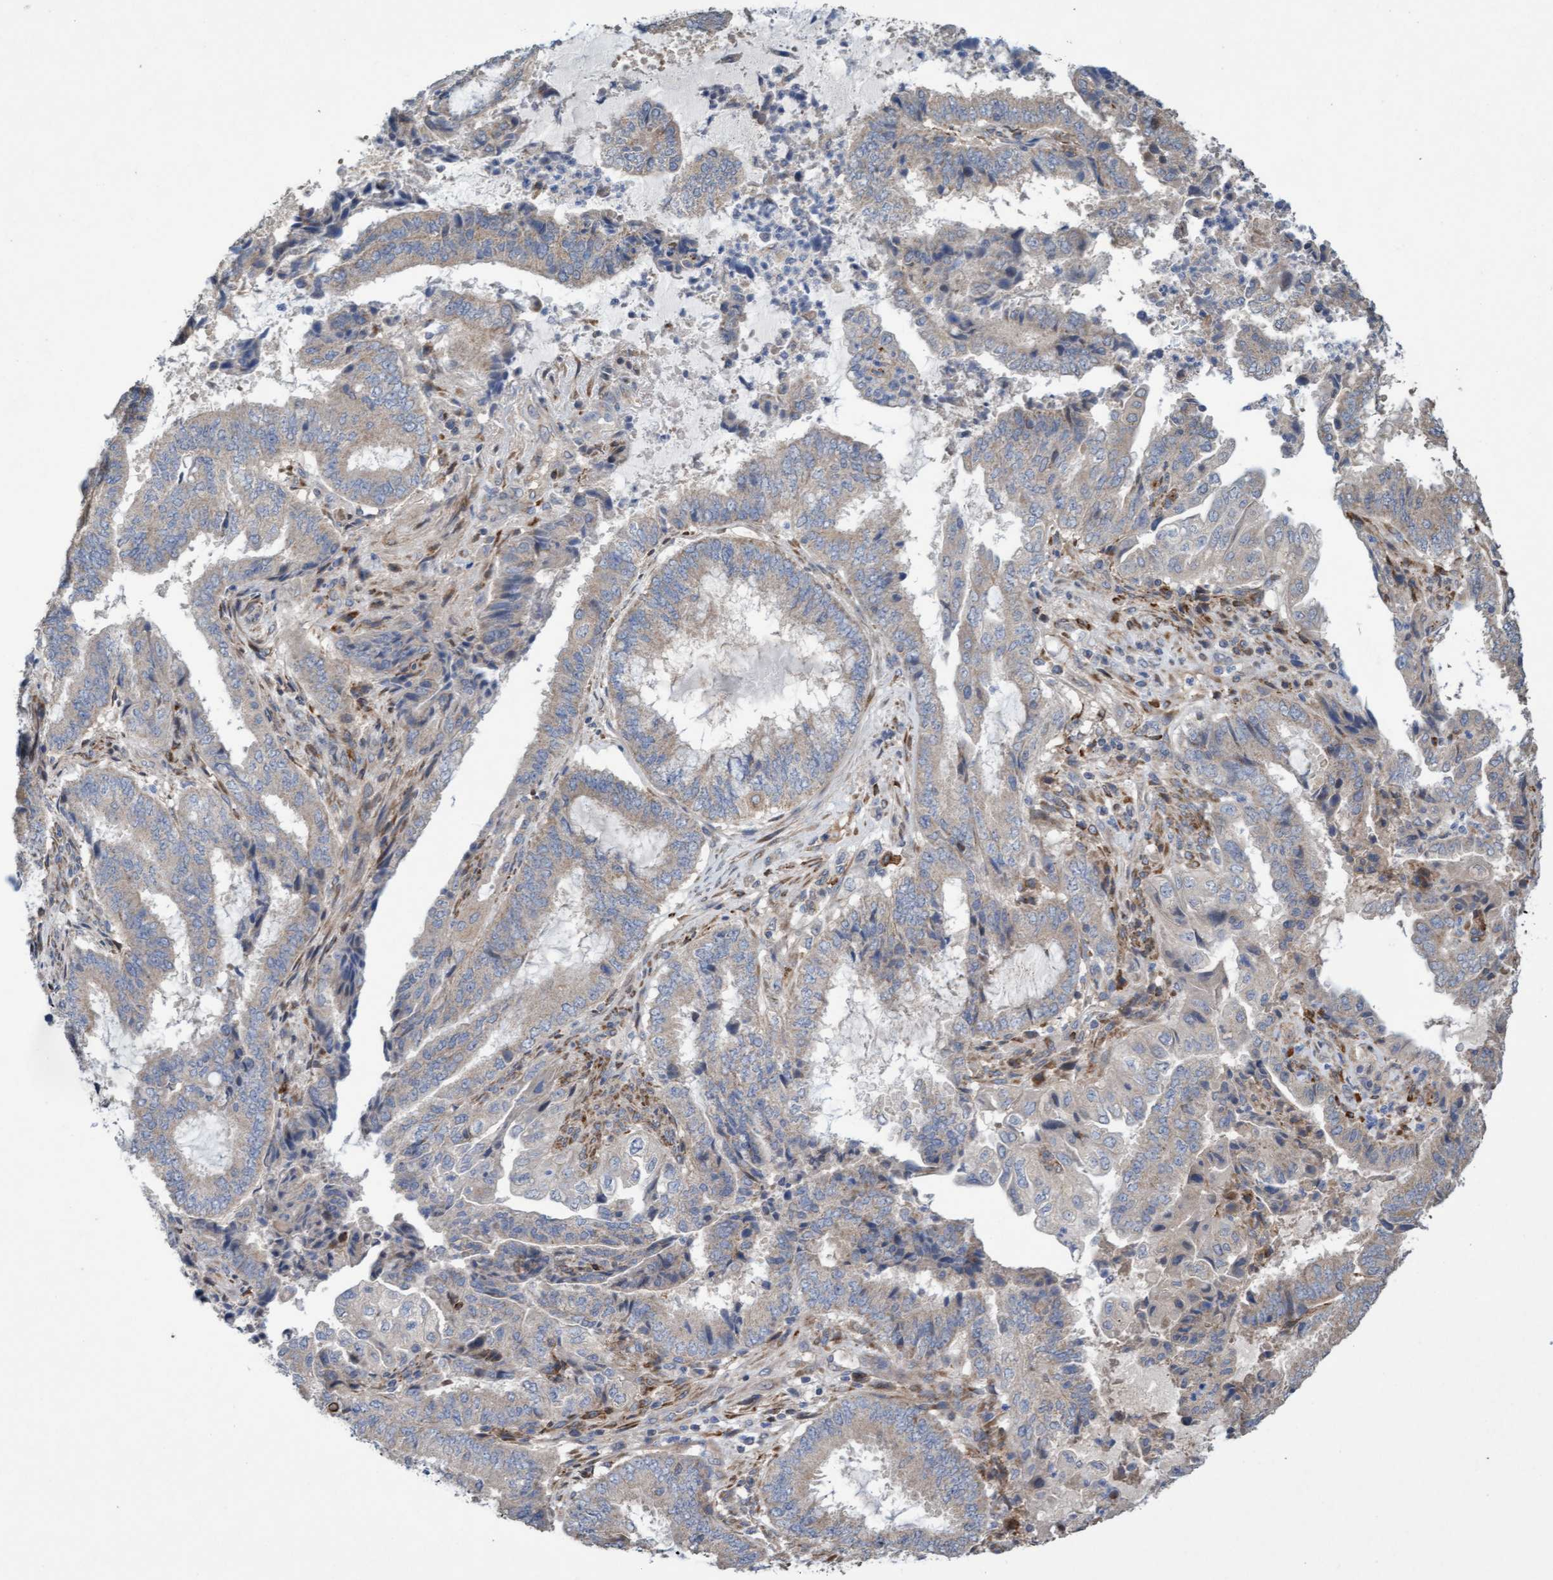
{"staining": {"intensity": "weak", "quantity": "25%-75%", "location": "cytoplasmic/membranous"}, "tissue": "endometrial cancer", "cell_type": "Tumor cells", "image_type": "cancer", "snomed": [{"axis": "morphology", "description": "Adenocarcinoma, NOS"}, {"axis": "topography", "description": "Endometrium"}], "caption": "Immunohistochemistry (IHC) of human endometrial cancer (adenocarcinoma) shows low levels of weak cytoplasmic/membranous expression in approximately 25%-75% of tumor cells.", "gene": "DDHD2", "patient": {"sex": "female", "age": 51}}